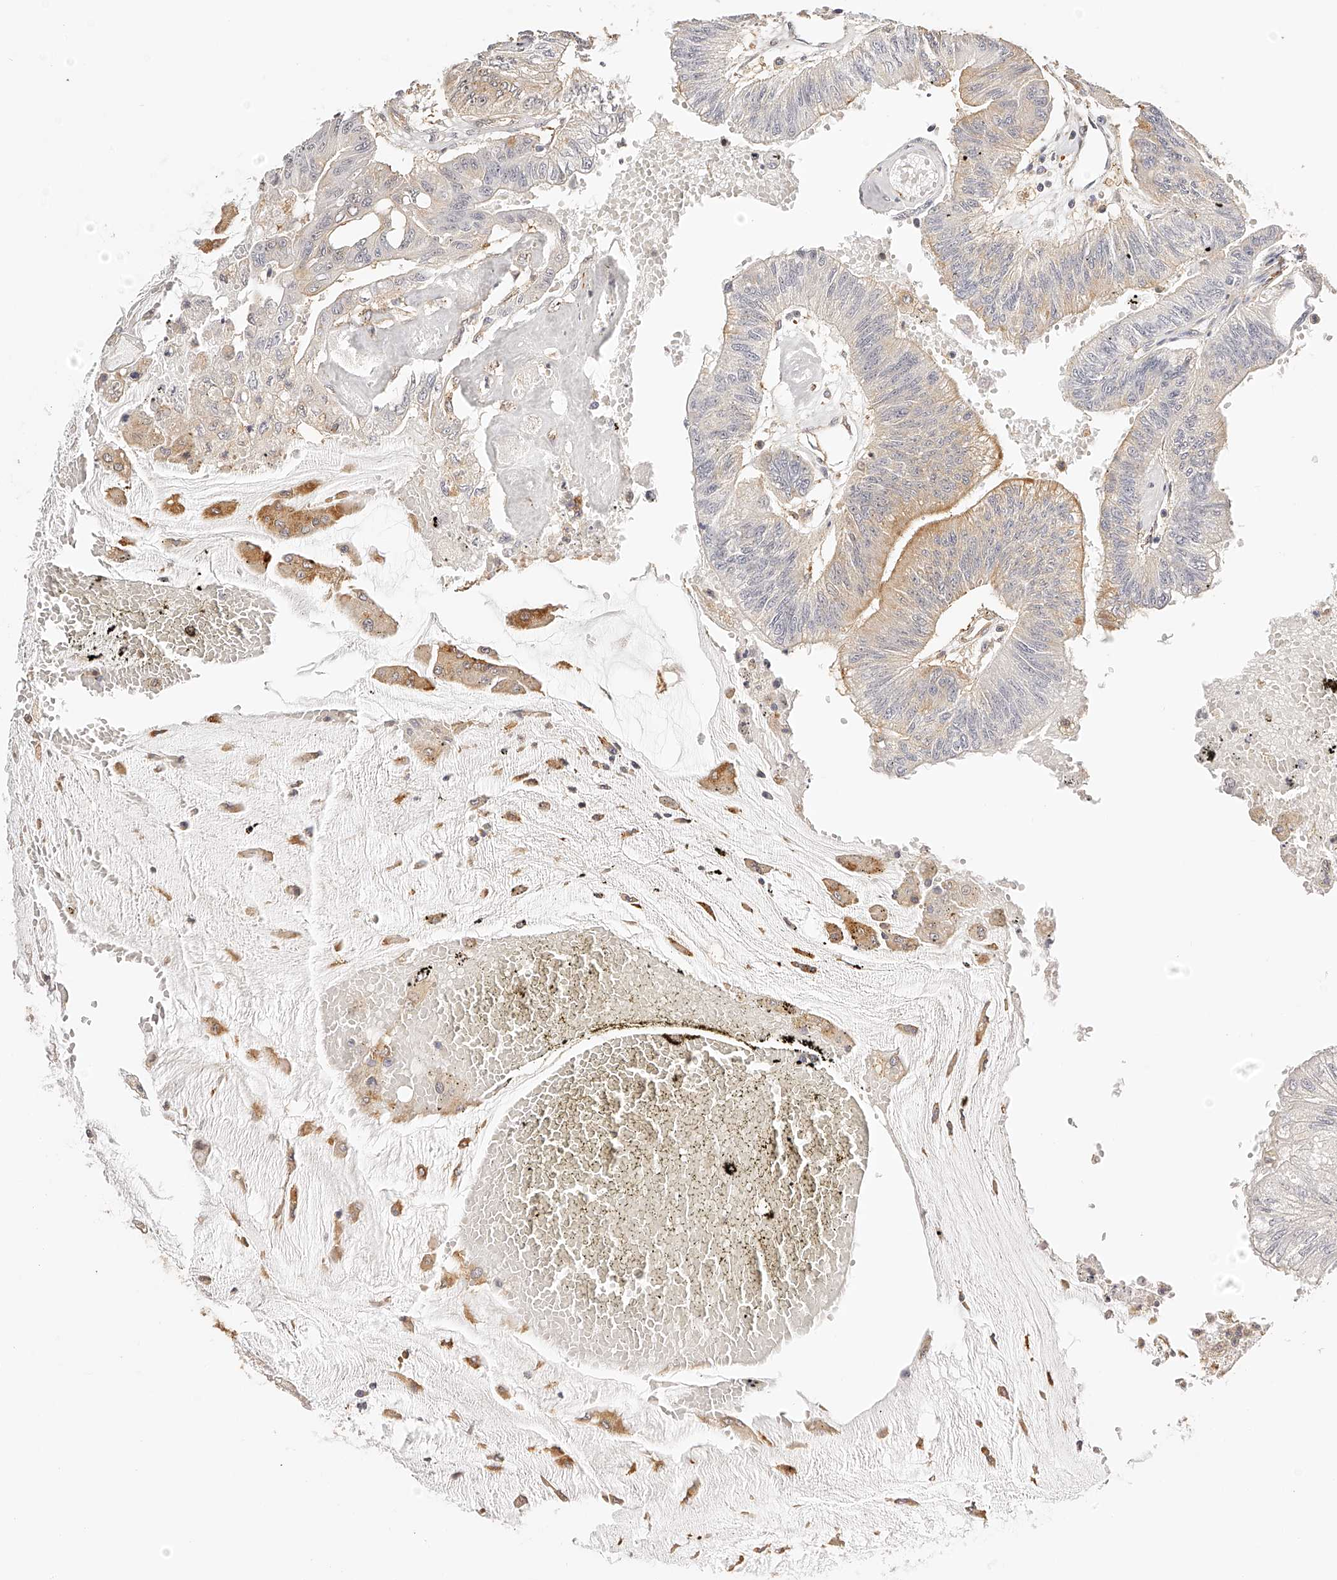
{"staining": {"intensity": "weak", "quantity": "<25%", "location": "cytoplasmic/membranous"}, "tissue": "colorectal cancer", "cell_type": "Tumor cells", "image_type": "cancer", "snomed": [{"axis": "morphology", "description": "Adenoma, NOS"}, {"axis": "morphology", "description": "Adenocarcinoma, NOS"}, {"axis": "topography", "description": "Colon"}], "caption": "Immunohistochemistry of colorectal adenocarcinoma exhibits no positivity in tumor cells.", "gene": "SYNC", "patient": {"sex": "male", "age": 79}}